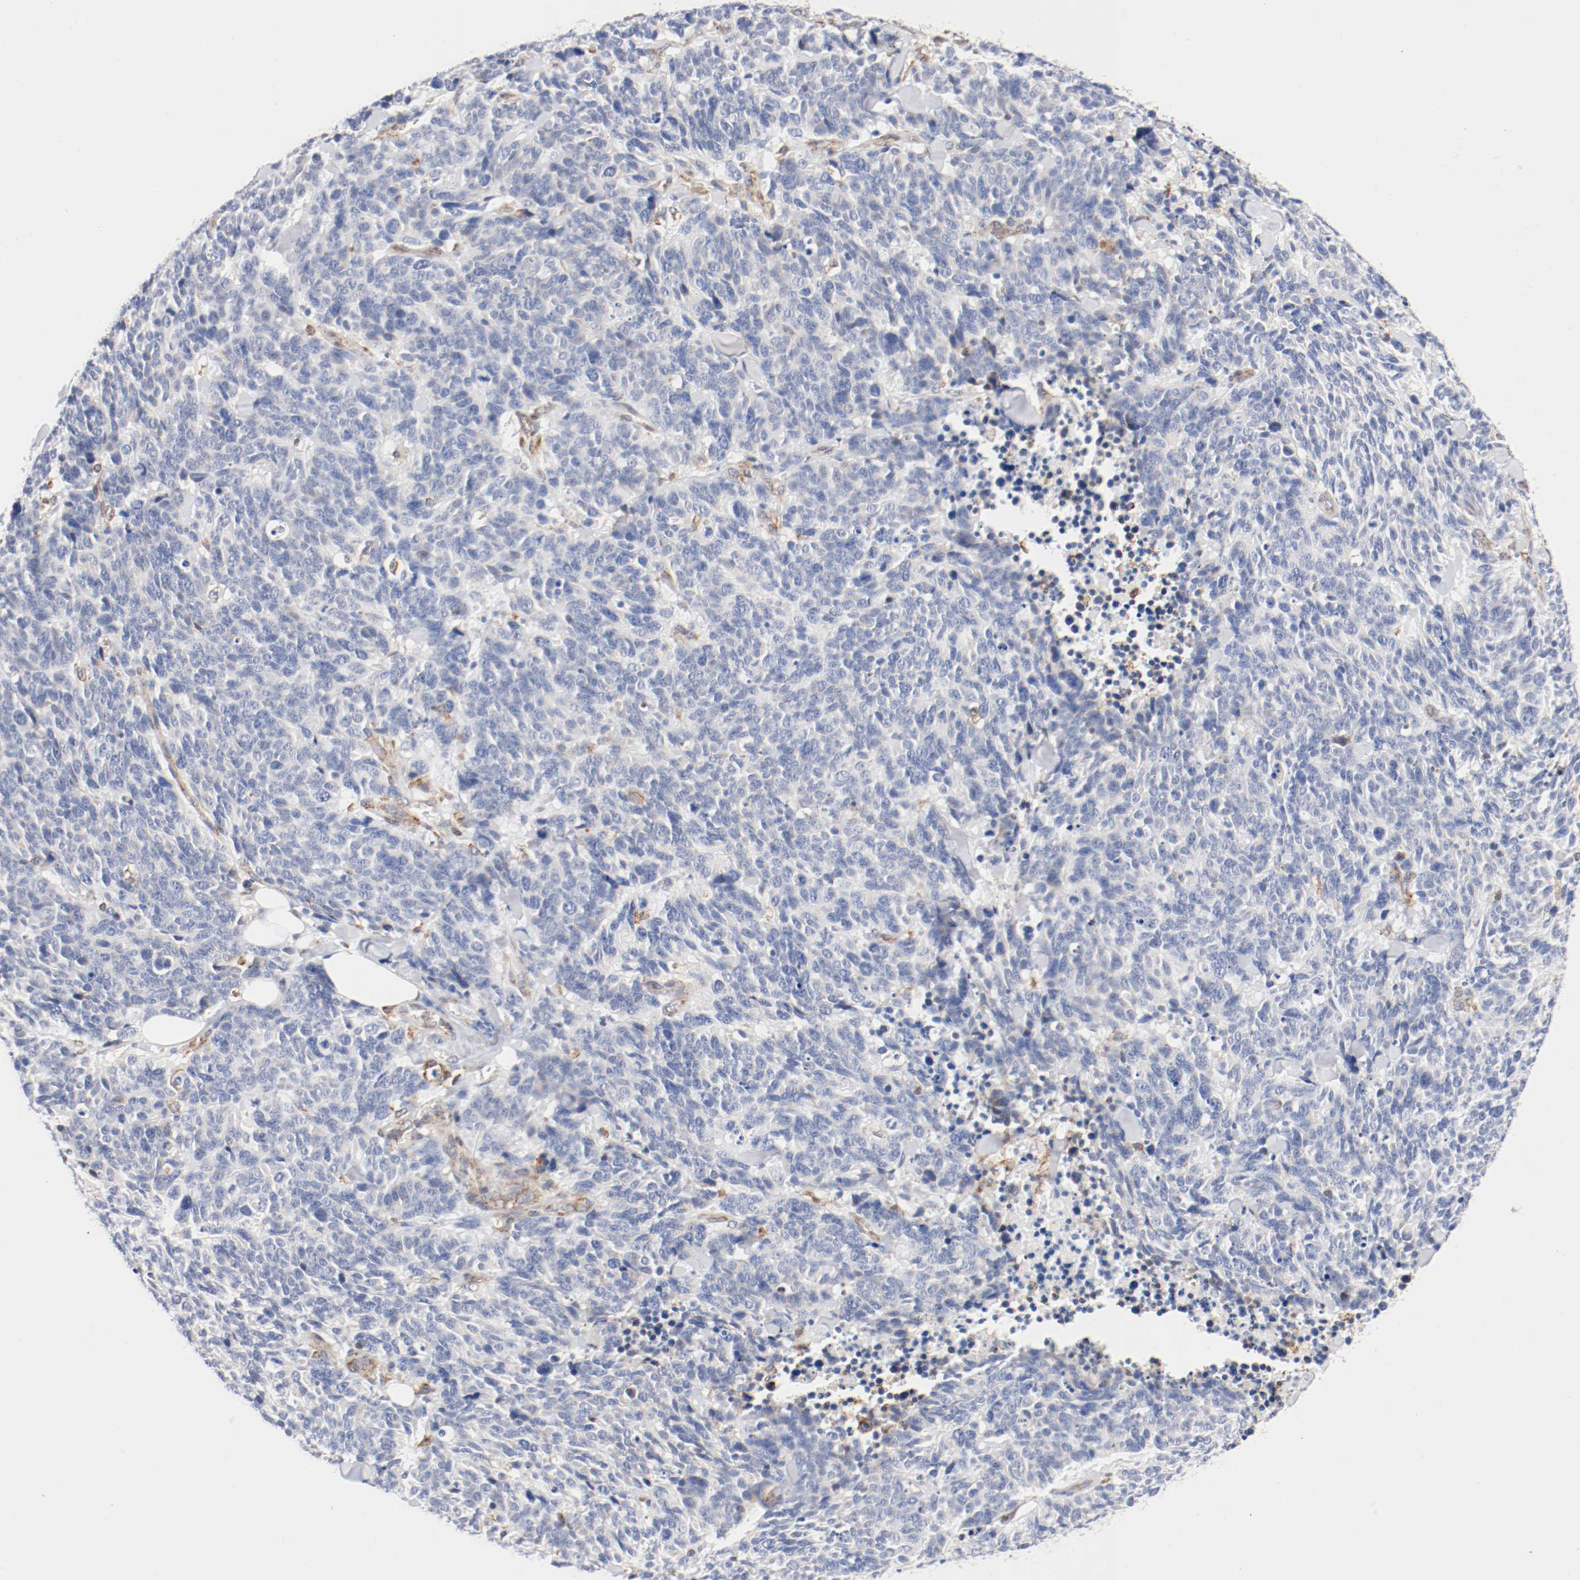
{"staining": {"intensity": "negative", "quantity": "none", "location": "none"}, "tissue": "lung cancer", "cell_type": "Tumor cells", "image_type": "cancer", "snomed": [{"axis": "morphology", "description": "Neoplasm, malignant, NOS"}, {"axis": "topography", "description": "Lung"}], "caption": "IHC of human lung cancer (neoplasm (malignant)) exhibits no staining in tumor cells.", "gene": "PDPK1", "patient": {"sex": "female", "age": 58}}